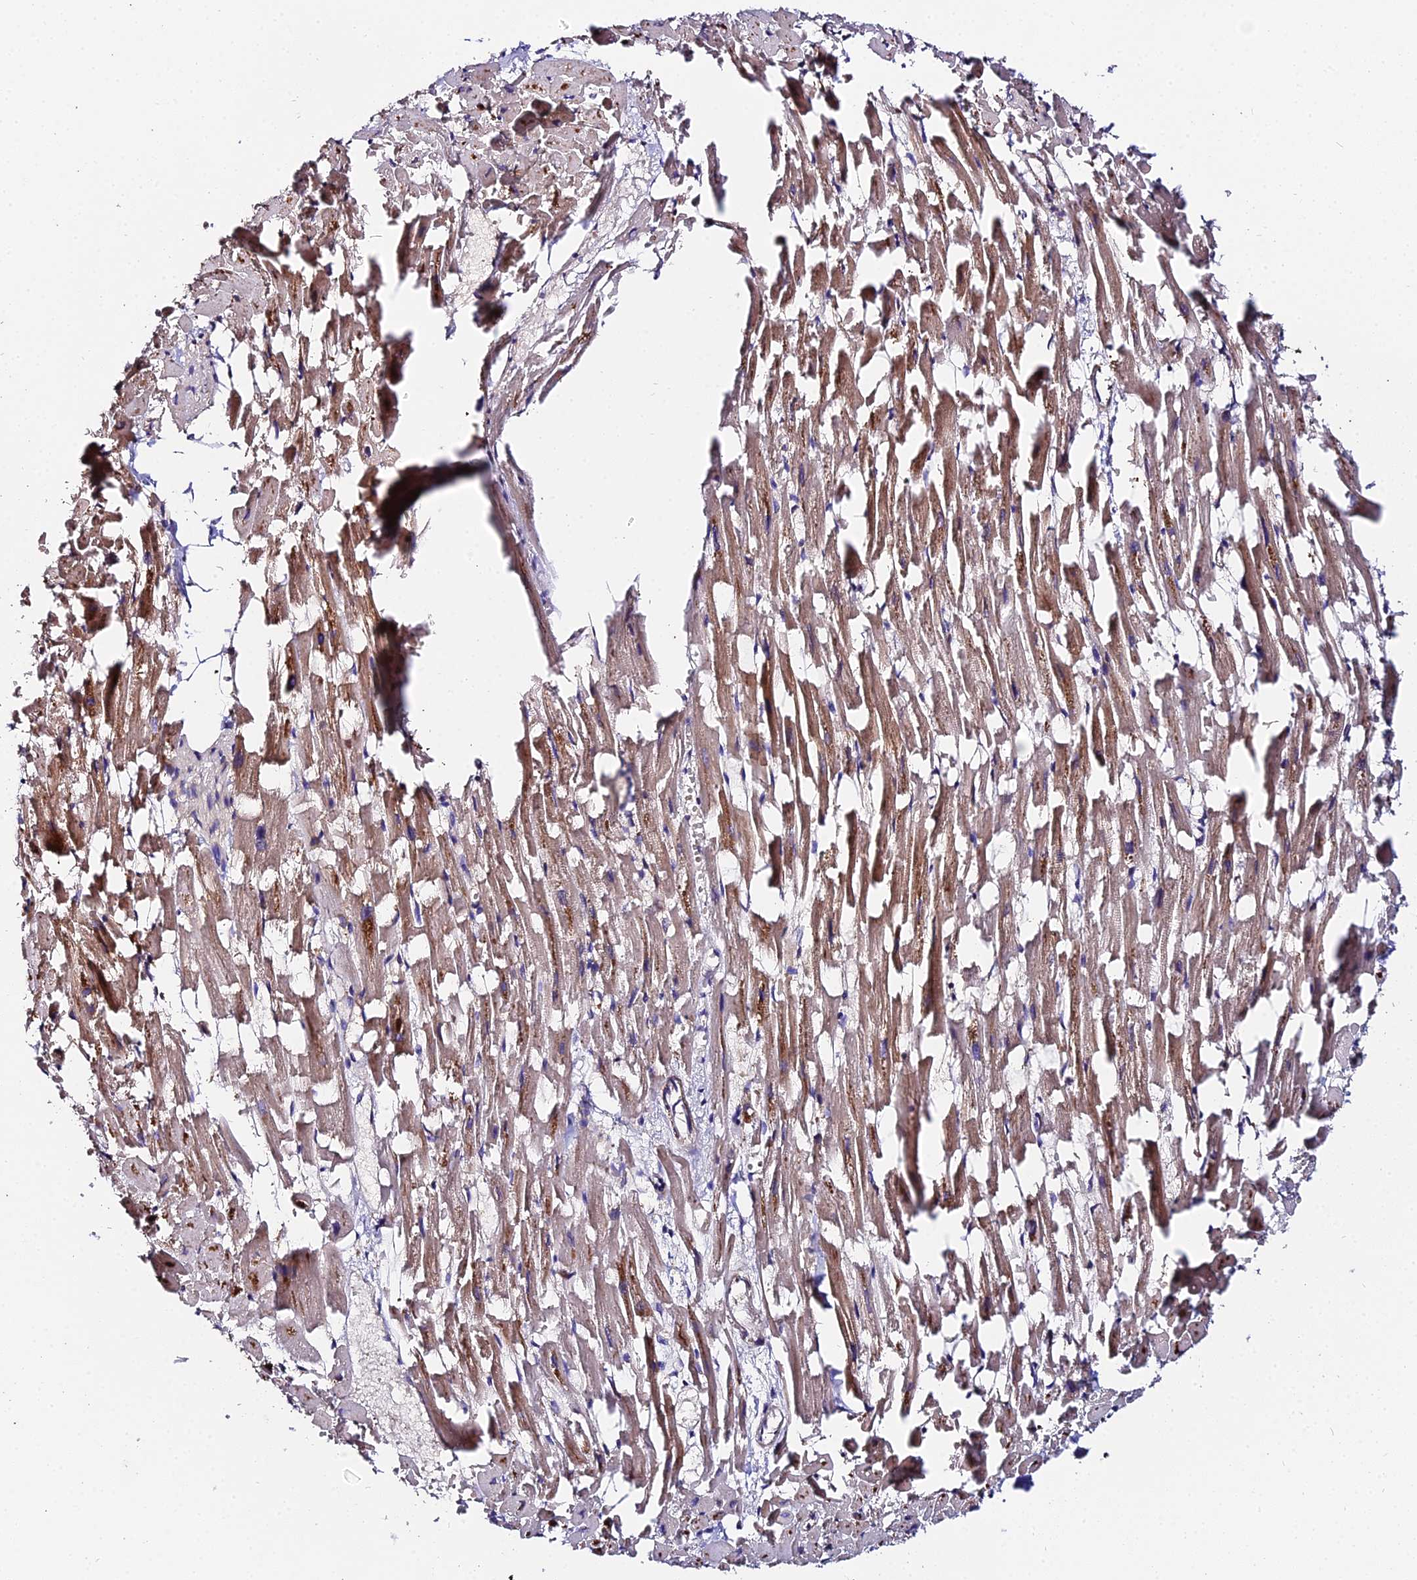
{"staining": {"intensity": "moderate", "quantity": ">75%", "location": "cytoplasmic/membranous"}, "tissue": "heart muscle", "cell_type": "Cardiomyocytes", "image_type": "normal", "snomed": [{"axis": "morphology", "description": "Normal tissue, NOS"}, {"axis": "topography", "description": "Heart"}], "caption": "Immunohistochemistry (IHC) micrograph of normal human heart muscle stained for a protein (brown), which exhibits medium levels of moderate cytoplasmic/membranous expression in about >75% of cardiomyocytes.", "gene": "ZBED8", "patient": {"sex": "female", "age": 64}}